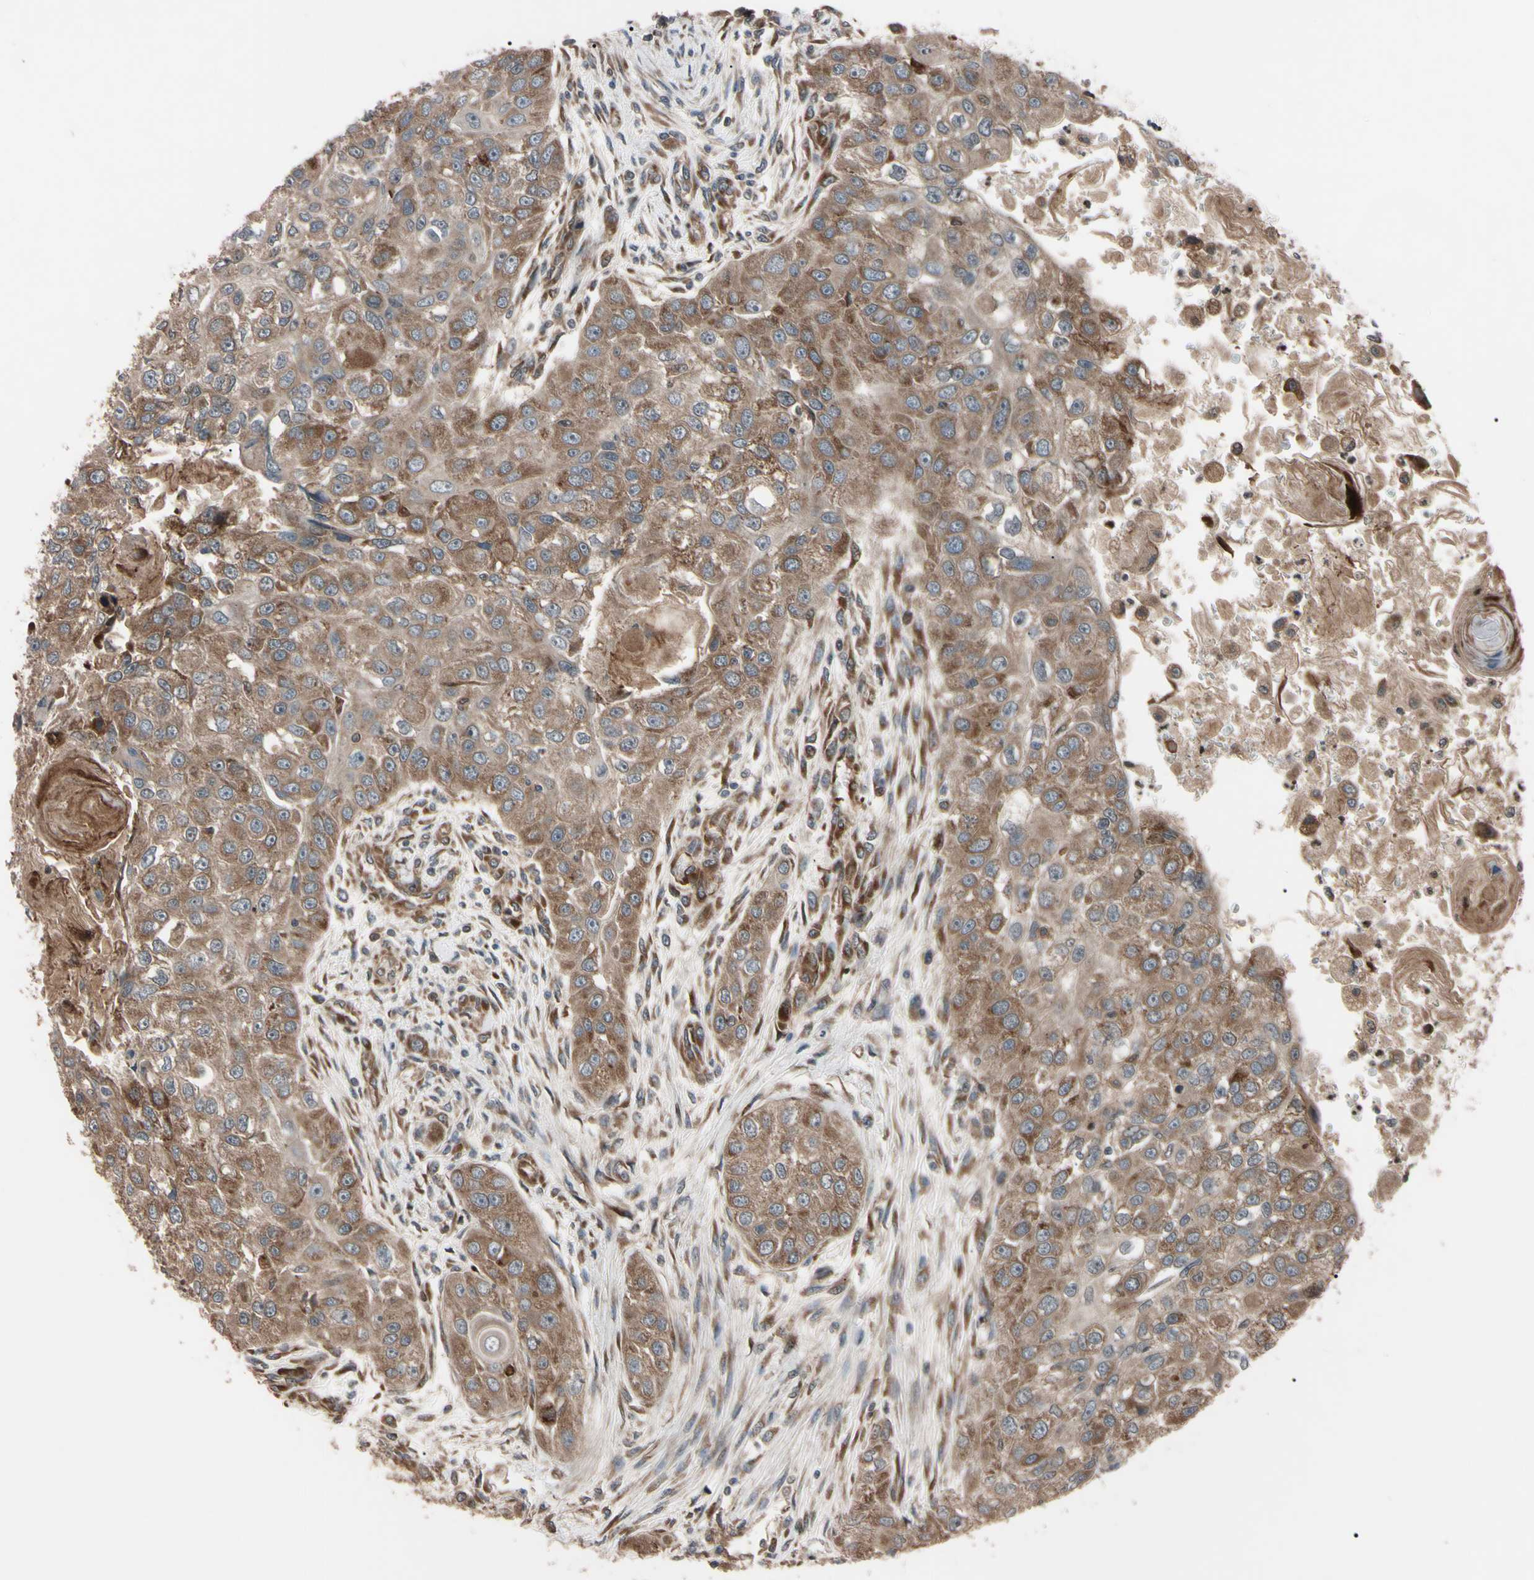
{"staining": {"intensity": "moderate", "quantity": ">75%", "location": "cytoplasmic/membranous"}, "tissue": "head and neck cancer", "cell_type": "Tumor cells", "image_type": "cancer", "snomed": [{"axis": "morphology", "description": "Normal tissue, NOS"}, {"axis": "morphology", "description": "Squamous cell carcinoma, NOS"}, {"axis": "topography", "description": "Skeletal muscle"}, {"axis": "topography", "description": "Head-Neck"}], "caption": "There is medium levels of moderate cytoplasmic/membranous positivity in tumor cells of squamous cell carcinoma (head and neck), as demonstrated by immunohistochemical staining (brown color).", "gene": "GUCY1B1", "patient": {"sex": "male", "age": 51}}